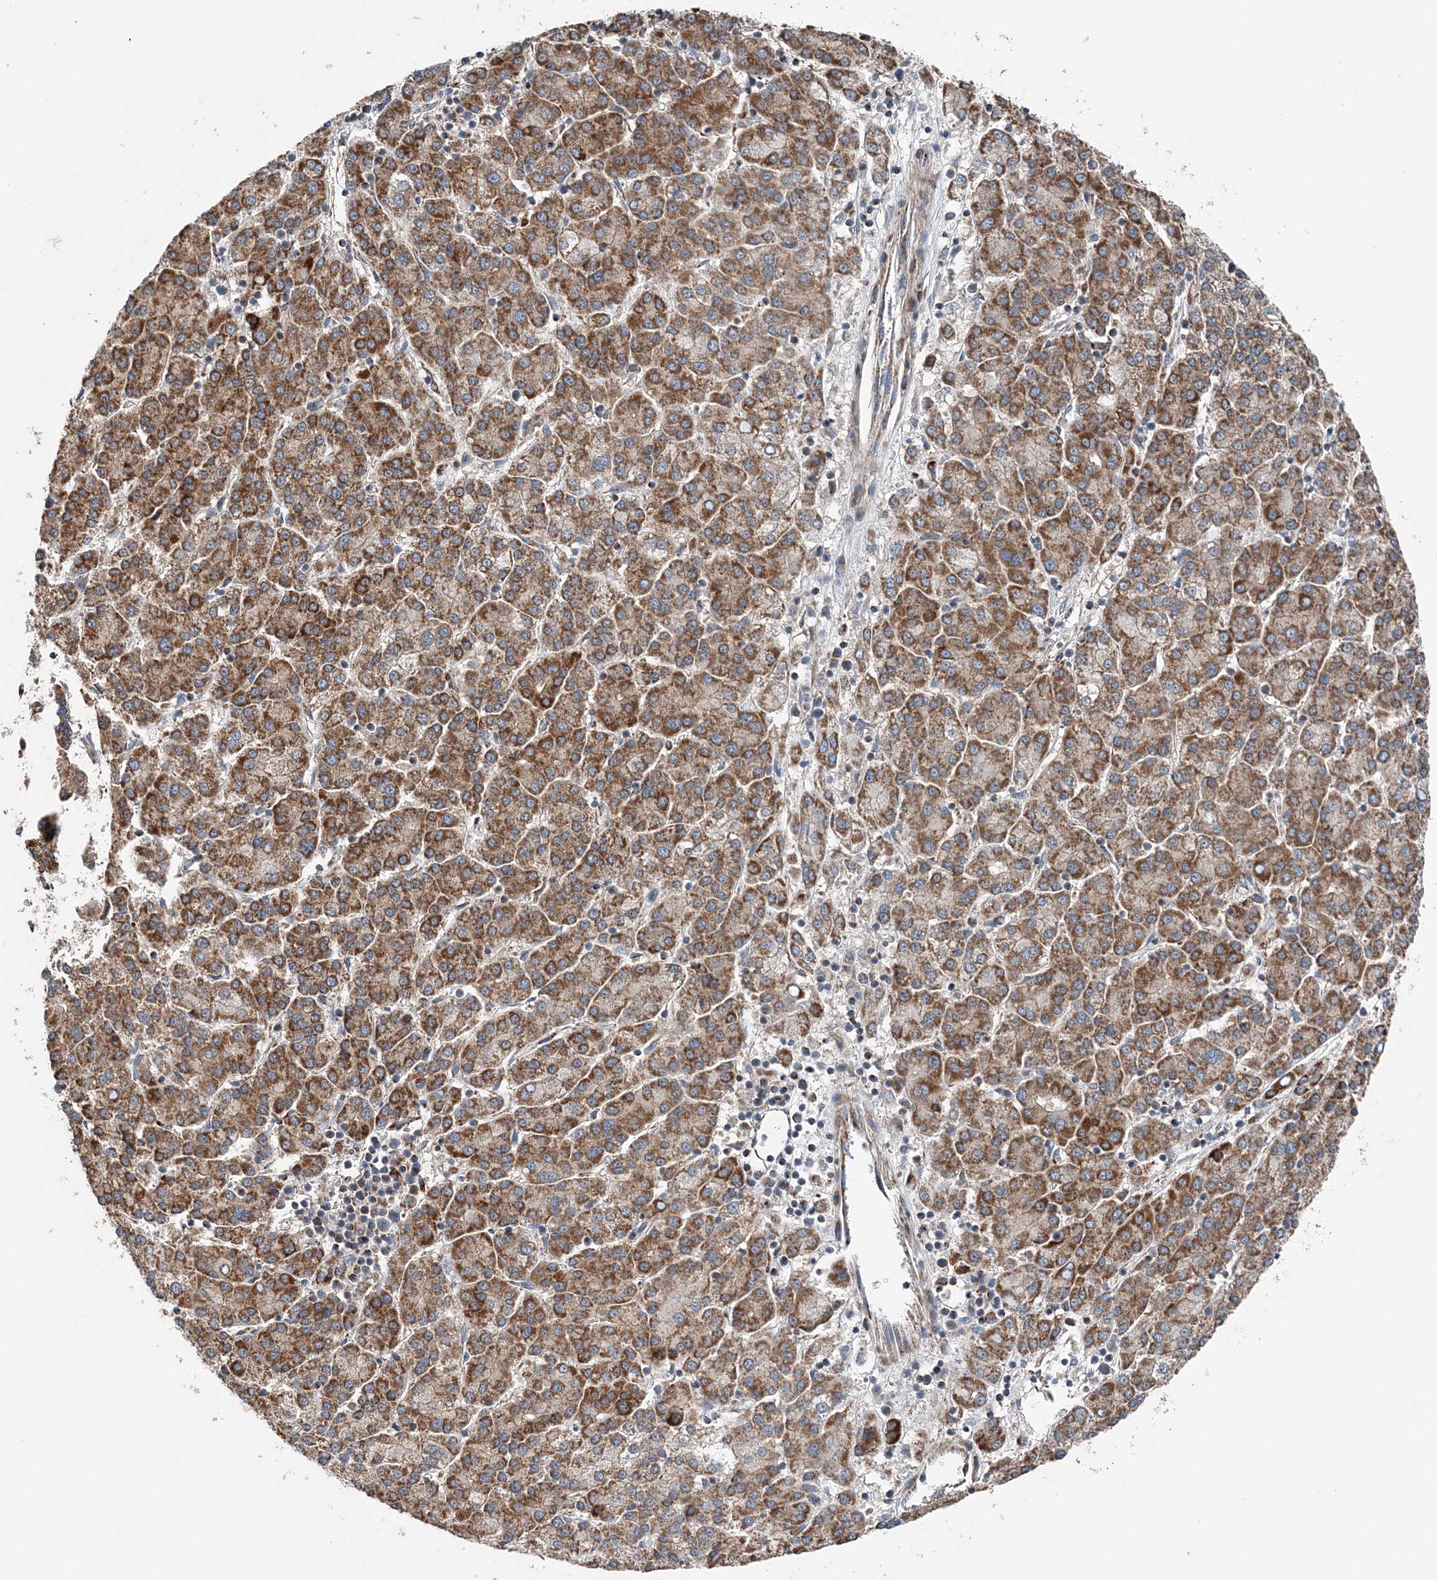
{"staining": {"intensity": "strong", "quantity": ">75%", "location": "cytoplasmic/membranous"}, "tissue": "liver cancer", "cell_type": "Tumor cells", "image_type": "cancer", "snomed": [{"axis": "morphology", "description": "Carcinoma, Hepatocellular, NOS"}, {"axis": "topography", "description": "Liver"}], "caption": "Immunohistochemical staining of liver cancer (hepatocellular carcinoma) reveals high levels of strong cytoplasmic/membranous protein staining in about >75% of tumor cells. (DAB (3,3'-diaminobenzidine) IHC with brightfield microscopy, high magnification).", "gene": "SPRY2", "patient": {"sex": "female", "age": 58}}